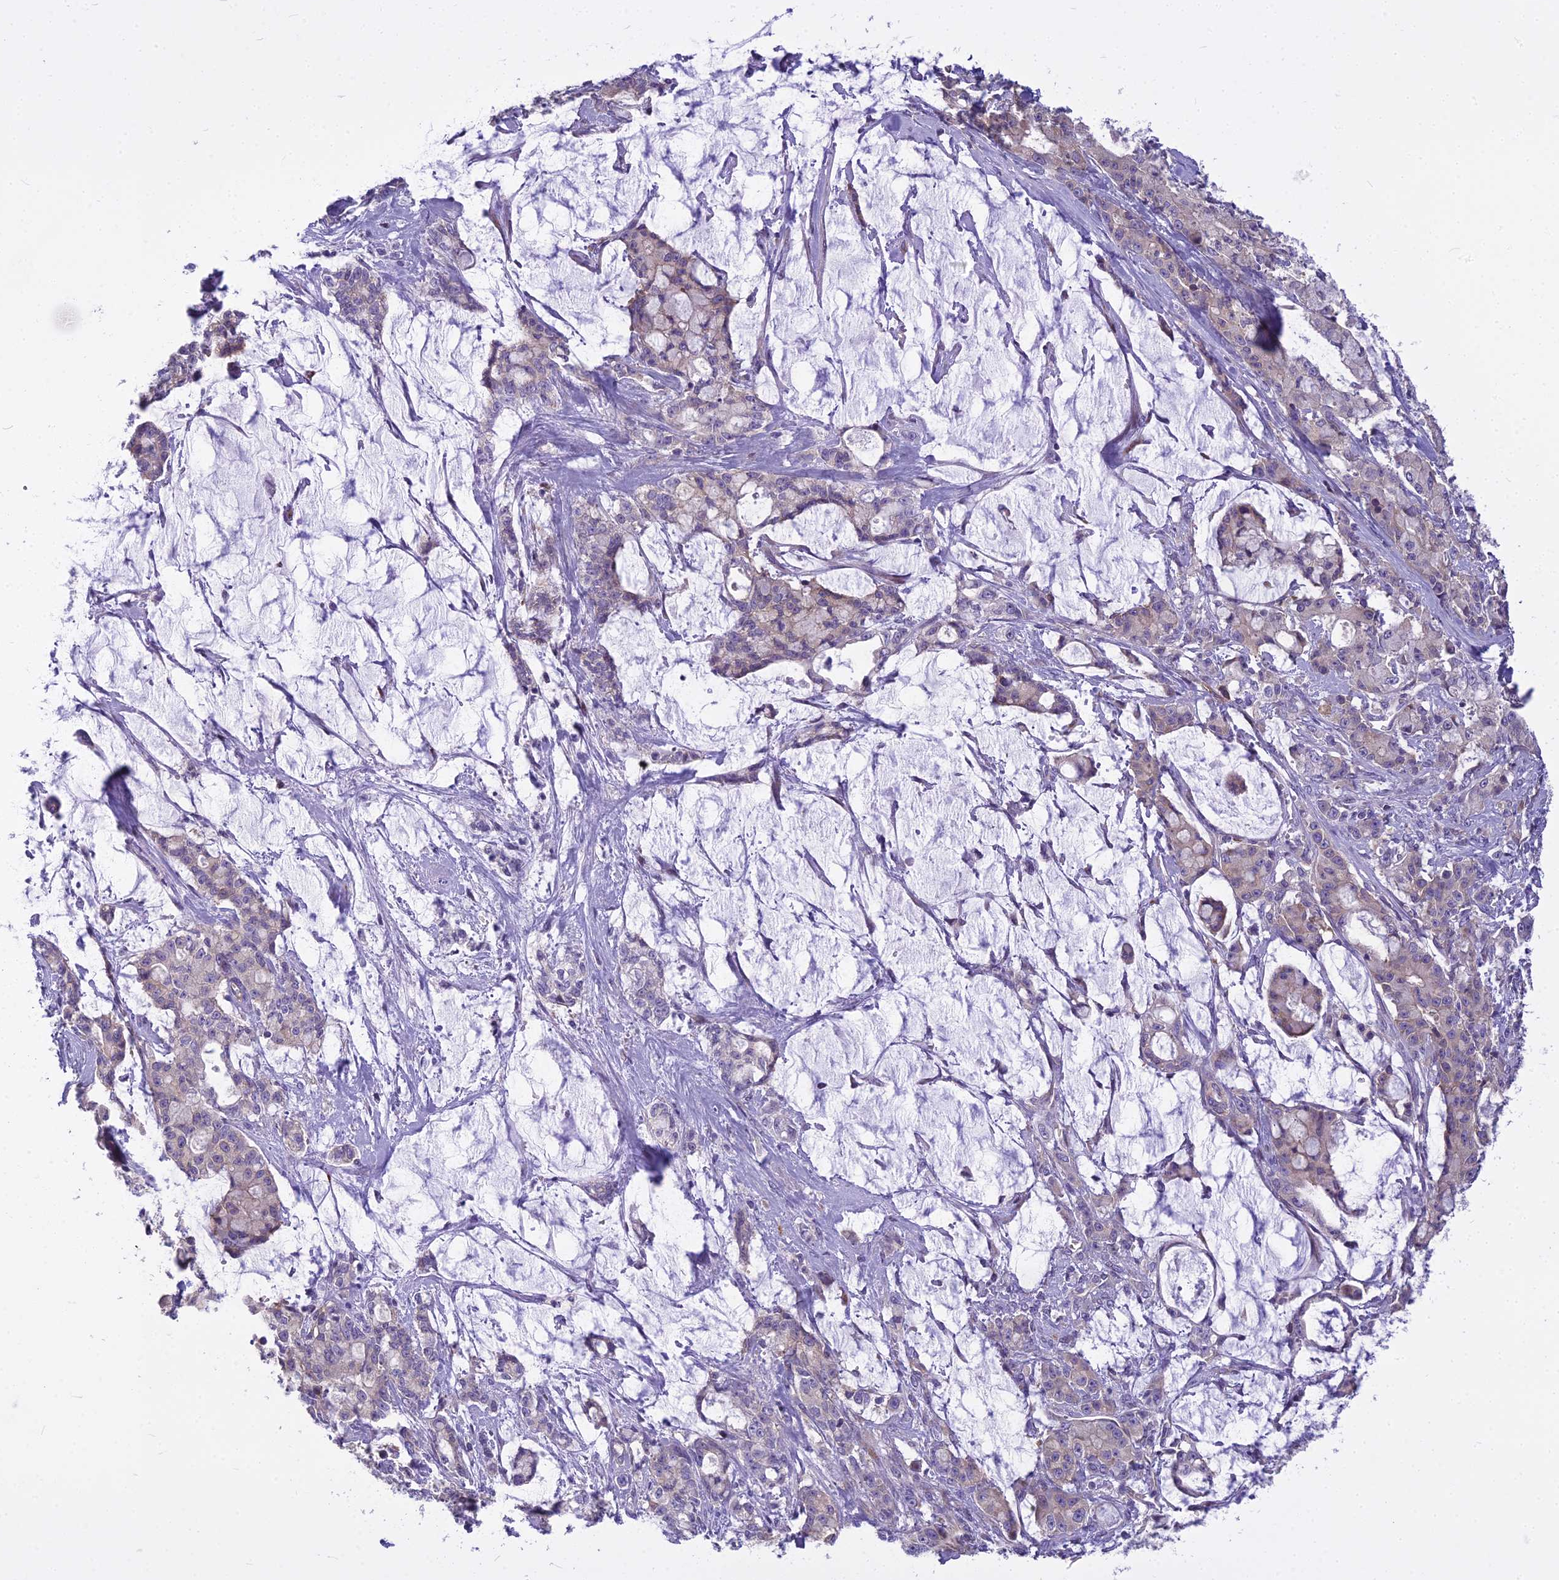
{"staining": {"intensity": "weak", "quantity": "<25%", "location": "cytoplasmic/membranous"}, "tissue": "pancreatic cancer", "cell_type": "Tumor cells", "image_type": "cancer", "snomed": [{"axis": "morphology", "description": "Adenocarcinoma, NOS"}, {"axis": "topography", "description": "Pancreas"}], "caption": "Immunohistochemical staining of pancreatic cancer (adenocarcinoma) displays no significant expression in tumor cells.", "gene": "PCDHB14", "patient": {"sex": "female", "age": 73}}